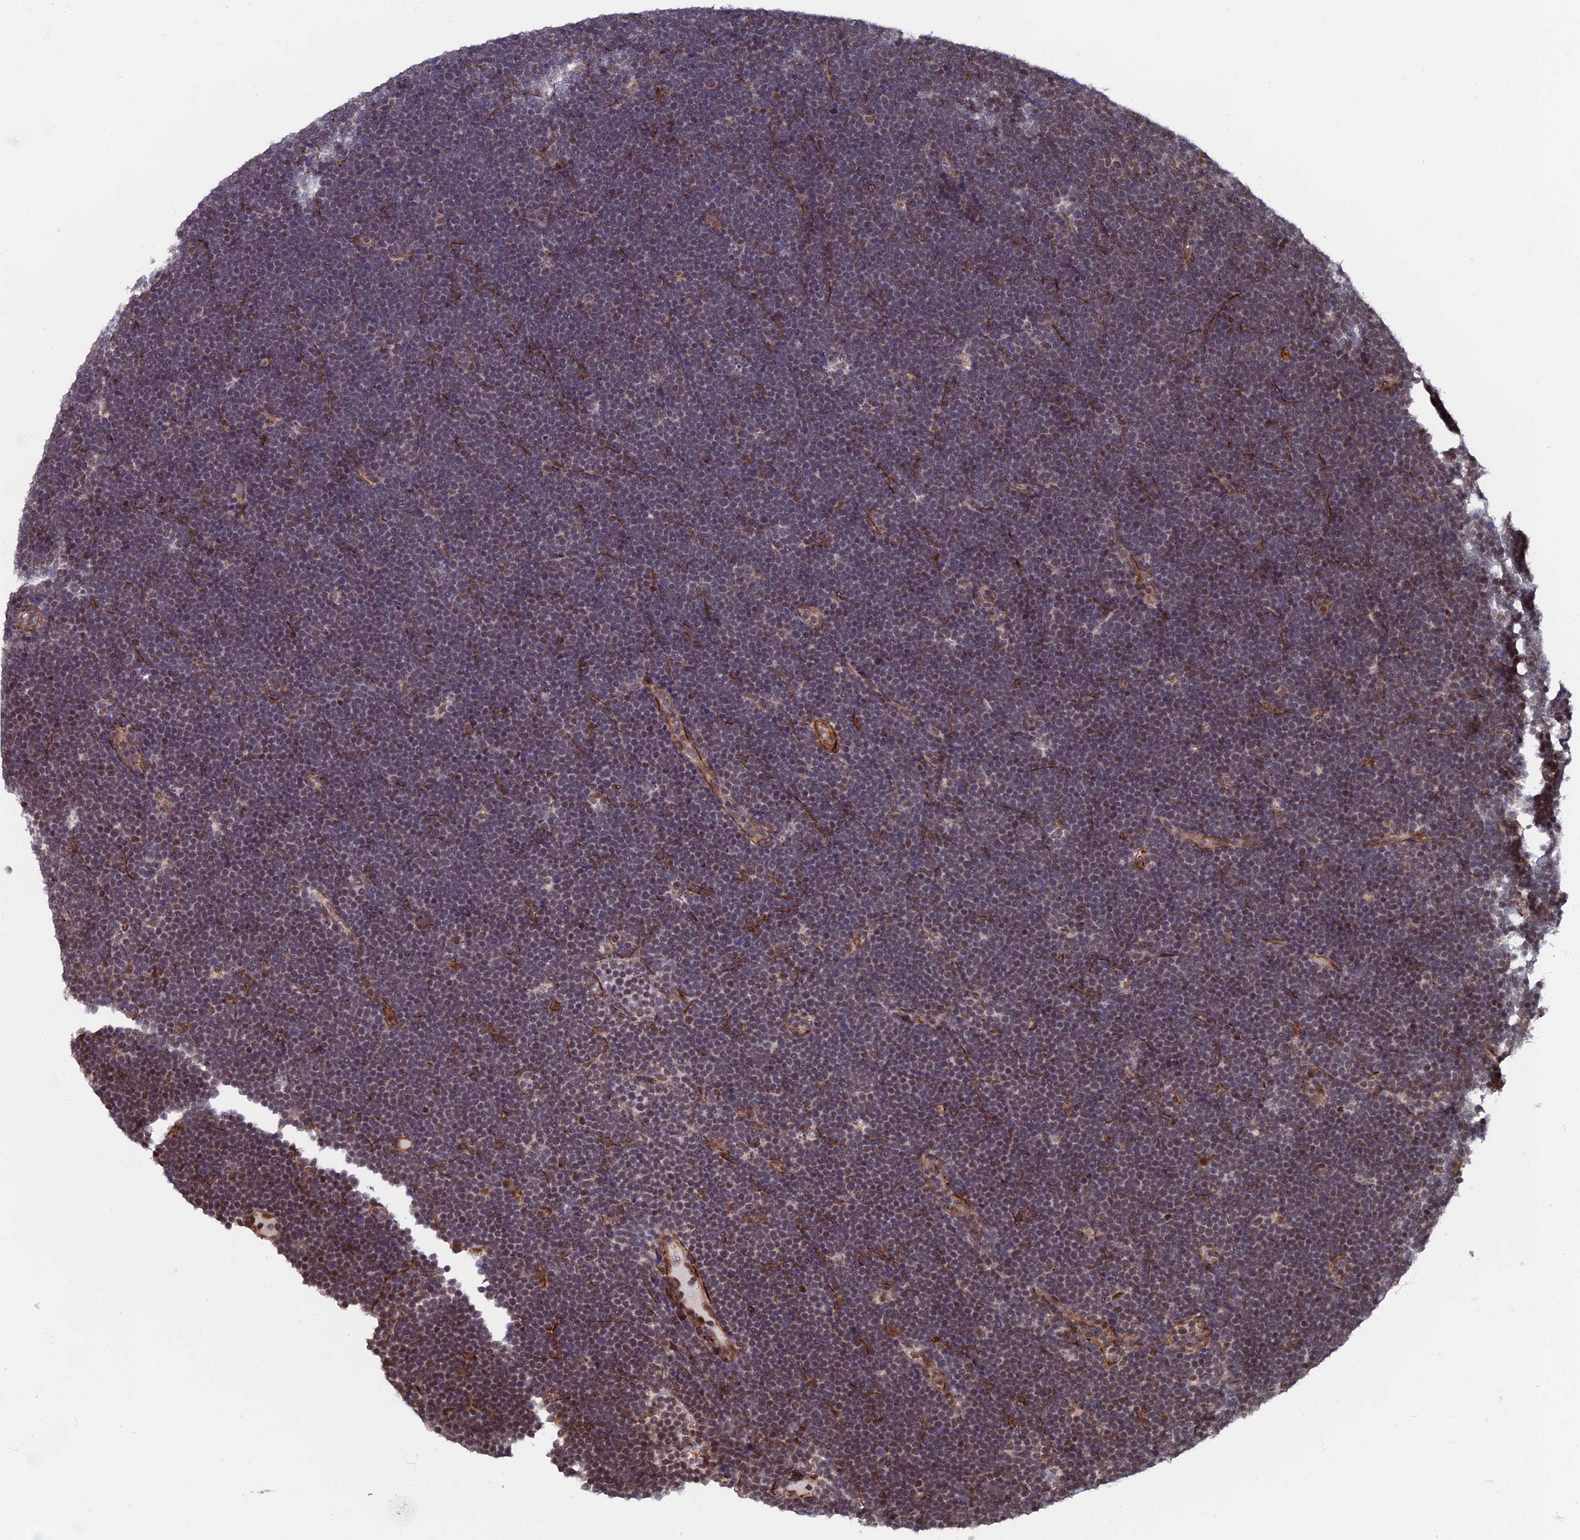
{"staining": {"intensity": "weak", "quantity": "25%-75%", "location": "nuclear"}, "tissue": "lymphoma", "cell_type": "Tumor cells", "image_type": "cancer", "snomed": [{"axis": "morphology", "description": "Malignant lymphoma, non-Hodgkin's type, High grade"}, {"axis": "topography", "description": "Lymph node"}], "caption": "Approximately 25%-75% of tumor cells in lymphoma display weak nuclear protein staining as visualized by brown immunohistochemical staining.", "gene": "CTDP1", "patient": {"sex": "male", "age": 13}}